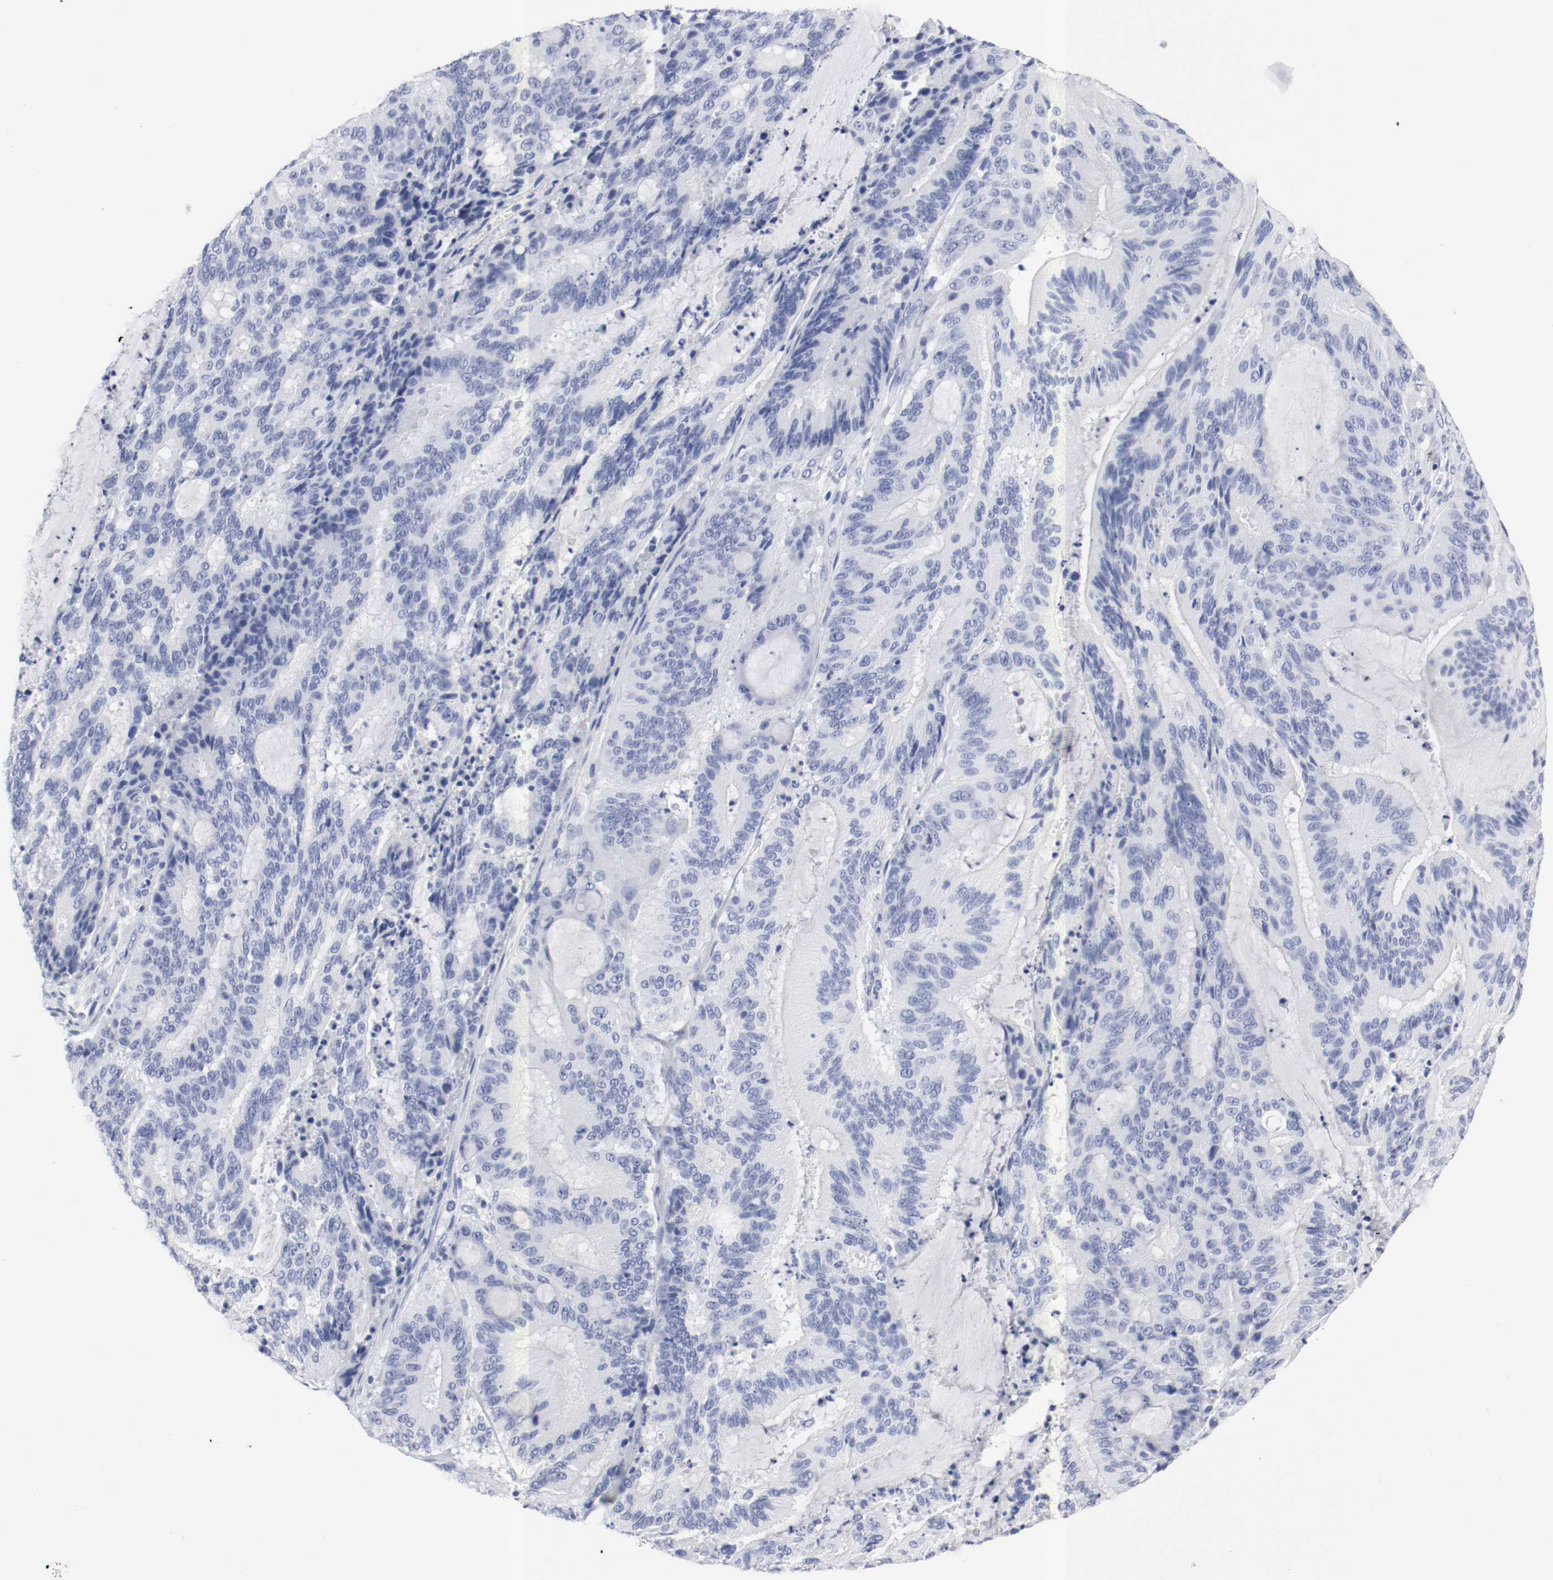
{"staining": {"intensity": "negative", "quantity": "none", "location": "none"}, "tissue": "liver cancer", "cell_type": "Tumor cells", "image_type": "cancer", "snomed": [{"axis": "morphology", "description": "Cholangiocarcinoma"}, {"axis": "topography", "description": "Liver"}], "caption": "The IHC photomicrograph has no significant expression in tumor cells of liver cancer tissue.", "gene": "GAD1", "patient": {"sex": "female", "age": 73}}